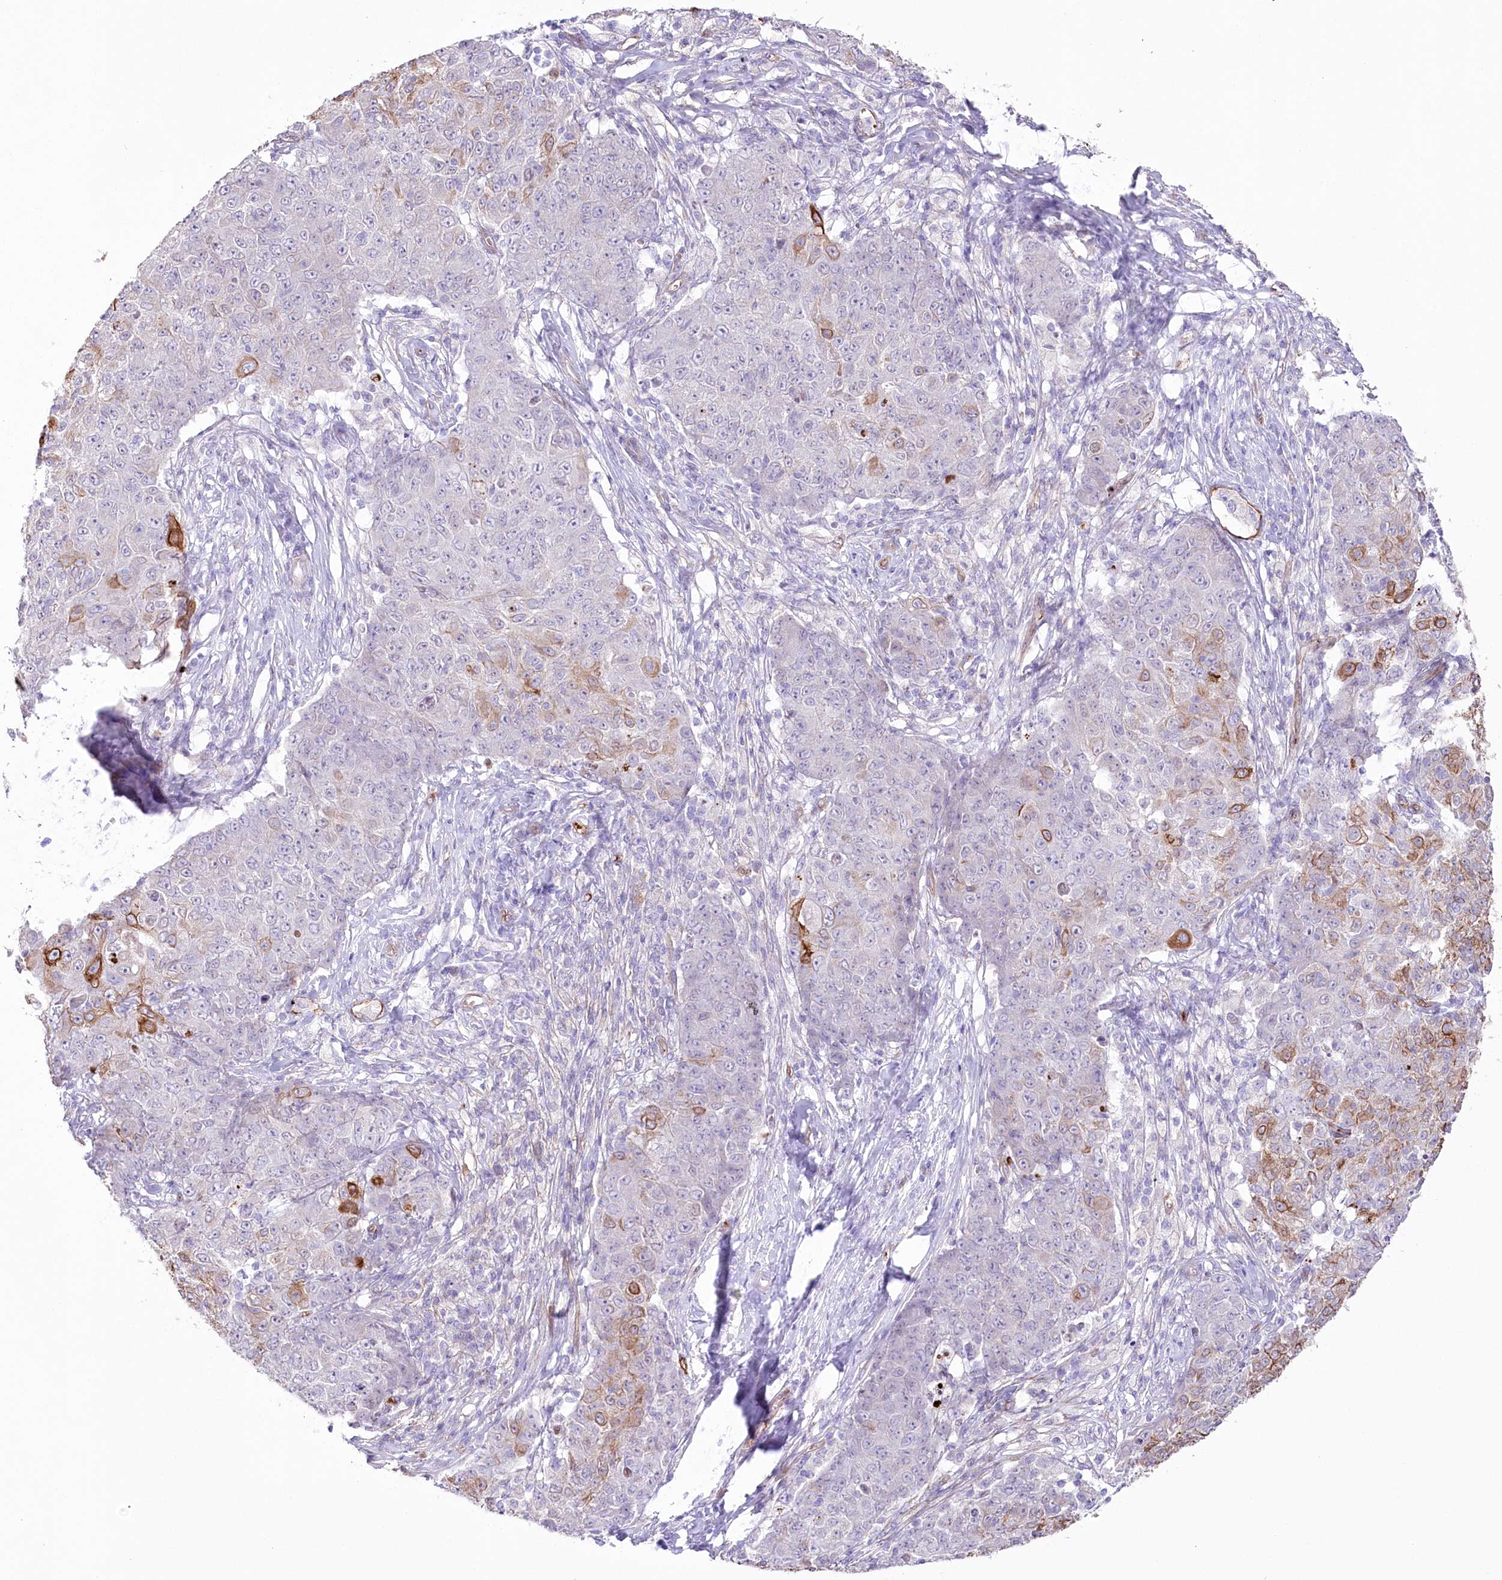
{"staining": {"intensity": "strong", "quantity": "<25%", "location": "cytoplasmic/membranous"}, "tissue": "ovarian cancer", "cell_type": "Tumor cells", "image_type": "cancer", "snomed": [{"axis": "morphology", "description": "Carcinoma, endometroid"}, {"axis": "topography", "description": "Ovary"}], "caption": "Ovarian endometroid carcinoma stained with immunohistochemistry exhibits strong cytoplasmic/membranous positivity in approximately <25% of tumor cells.", "gene": "SLC39A10", "patient": {"sex": "female", "age": 42}}